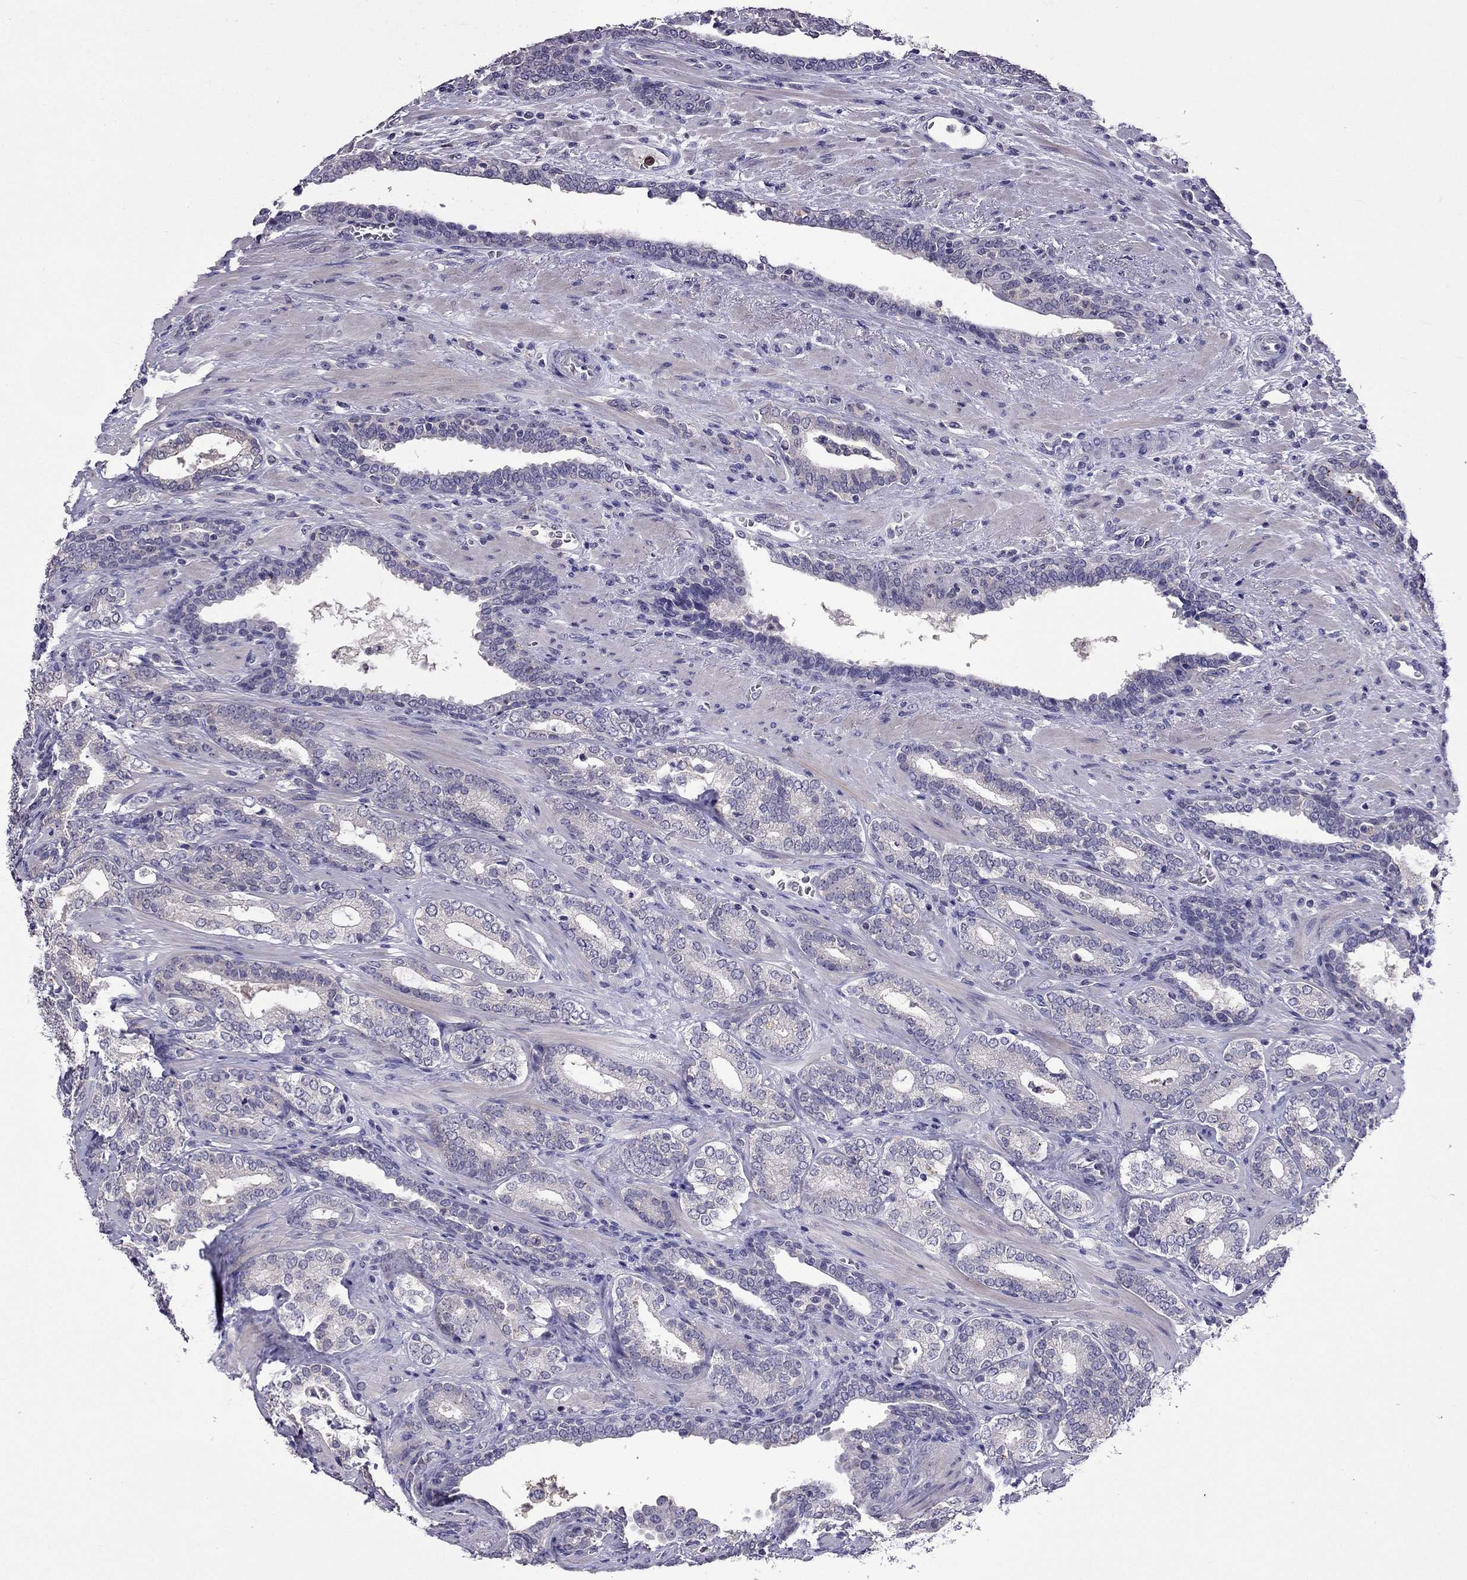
{"staining": {"intensity": "negative", "quantity": "none", "location": "none"}, "tissue": "prostate cancer", "cell_type": "Tumor cells", "image_type": "cancer", "snomed": [{"axis": "morphology", "description": "Adenocarcinoma, Low grade"}, {"axis": "topography", "description": "Prostate"}], "caption": "Histopathology image shows no significant protein staining in tumor cells of prostate low-grade adenocarcinoma.", "gene": "AQP9", "patient": {"sex": "male", "age": 61}}